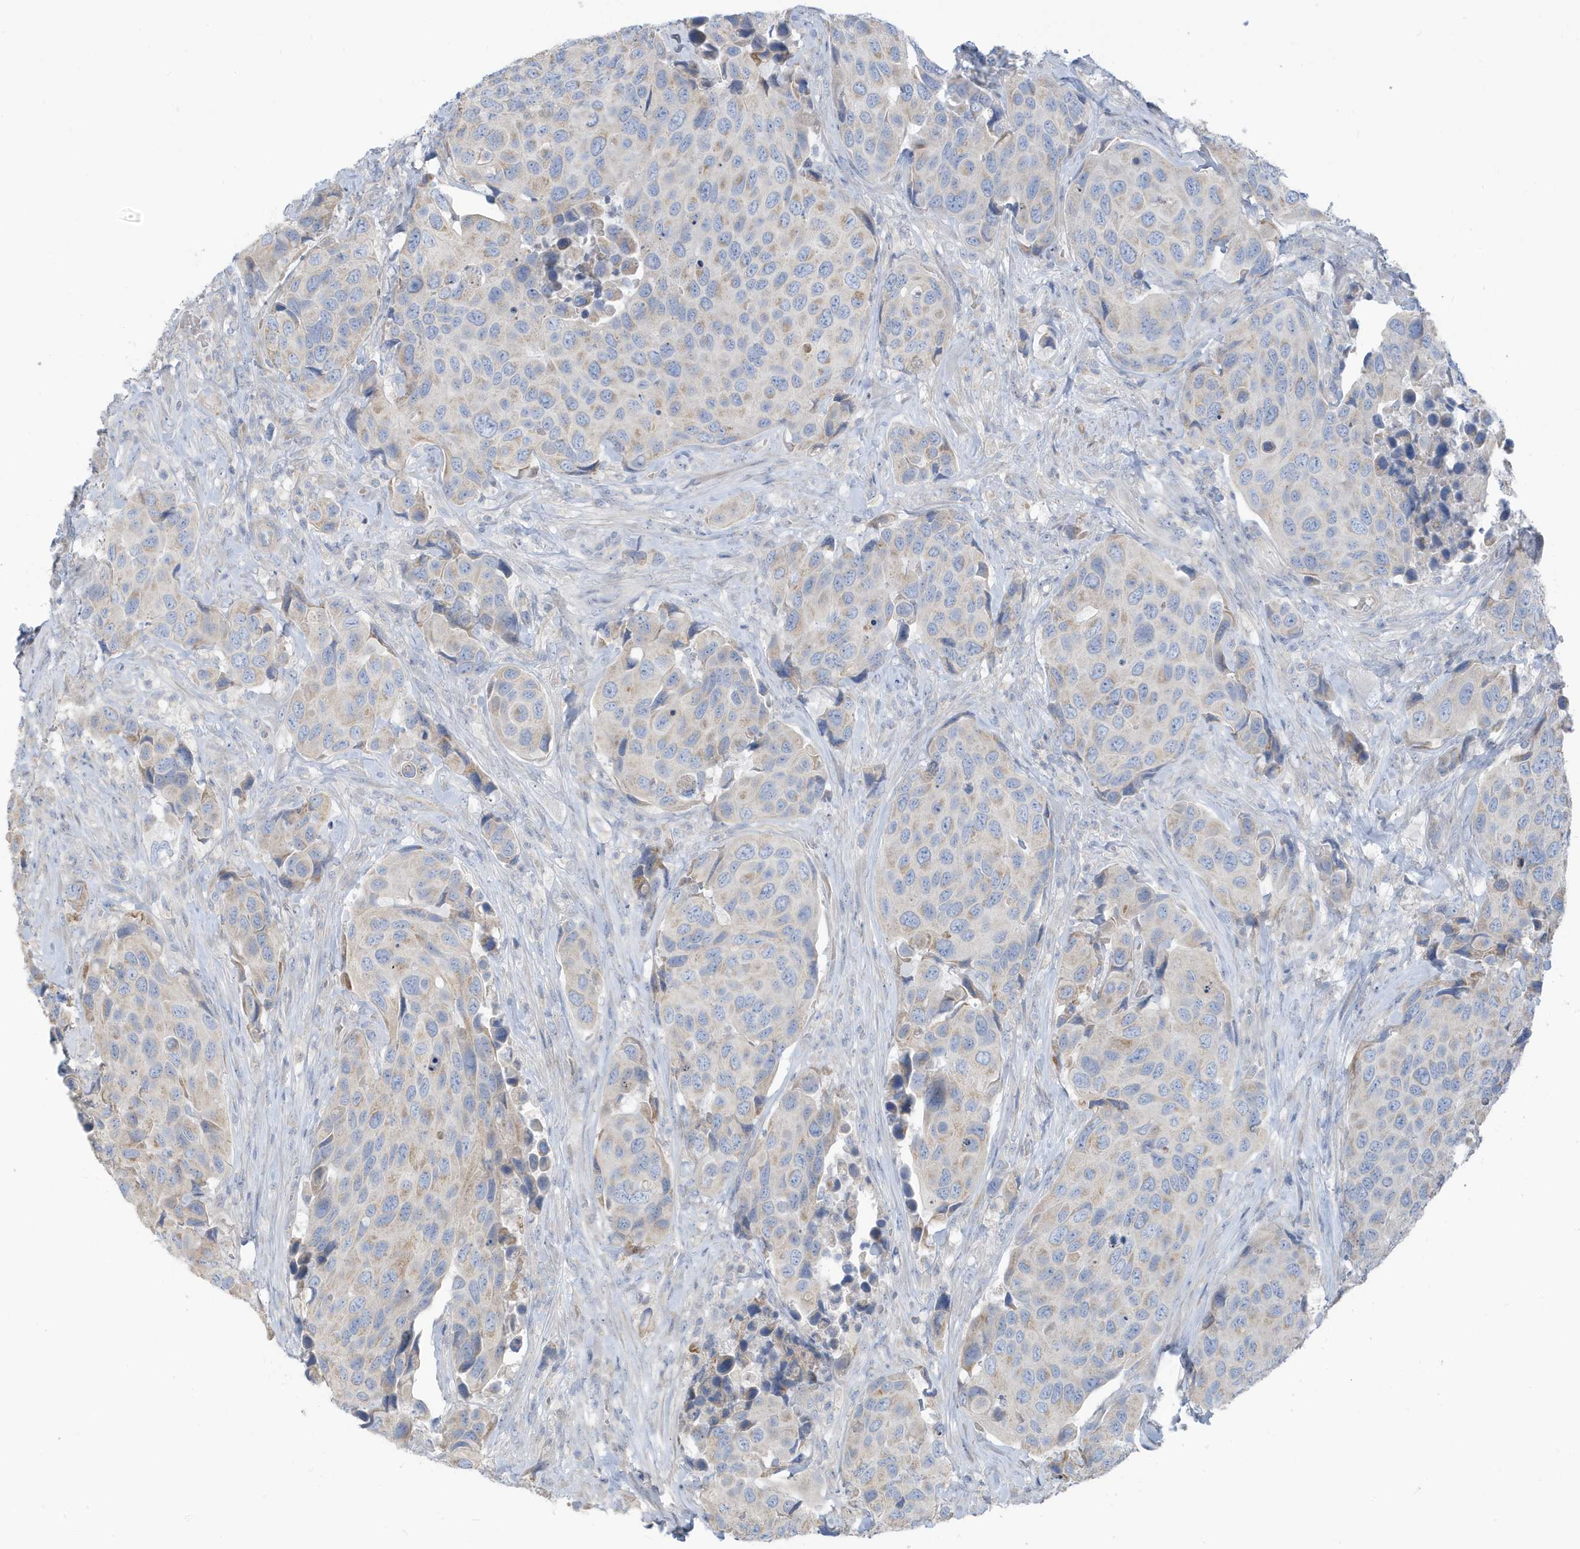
{"staining": {"intensity": "weak", "quantity": "25%-75%", "location": "cytoplasmic/membranous"}, "tissue": "urothelial cancer", "cell_type": "Tumor cells", "image_type": "cancer", "snomed": [{"axis": "morphology", "description": "Urothelial carcinoma, High grade"}, {"axis": "topography", "description": "Urinary bladder"}], "caption": "A brown stain labels weak cytoplasmic/membranous expression of a protein in urothelial carcinoma (high-grade) tumor cells. The staining is performed using DAB brown chromogen to label protein expression. The nuclei are counter-stained blue using hematoxylin.", "gene": "ATP13A5", "patient": {"sex": "male", "age": 74}}